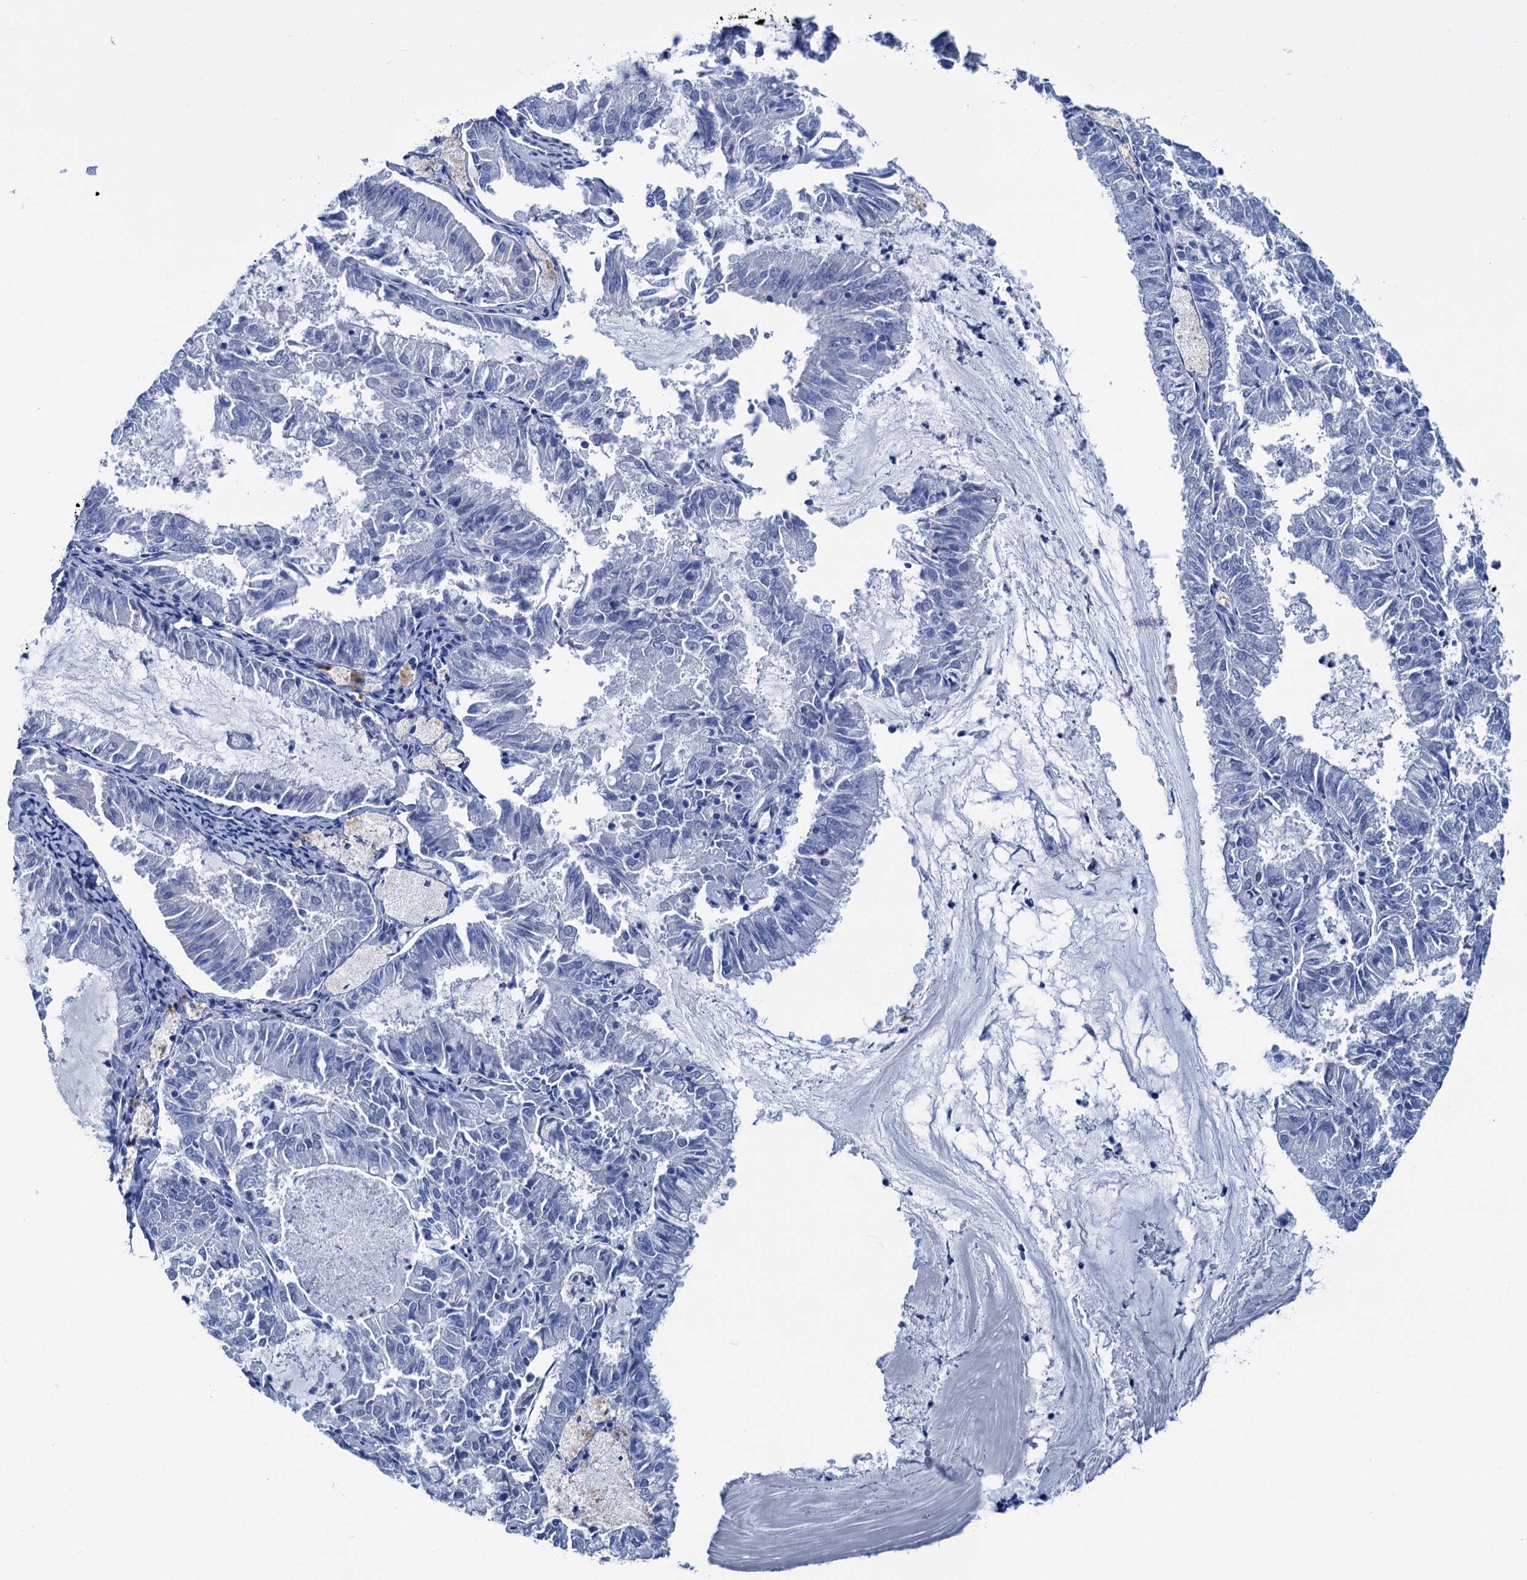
{"staining": {"intensity": "negative", "quantity": "none", "location": "none"}, "tissue": "endometrial cancer", "cell_type": "Tumor cells", "image_type": "cancer", "snomed": [{"axis": "morphology", "description": "Adenocarcinoma, NOS"}, {"axis": "topography", "description": "Endometrium"}], "caption": "The immunohistochemistry (IHC) image has no significant expression in tumor cells of endometrial cancer tissue. Nuclei are stained in blue.", "gene": "BRINP1", "patient": {"sex": "female", "age": 57}}